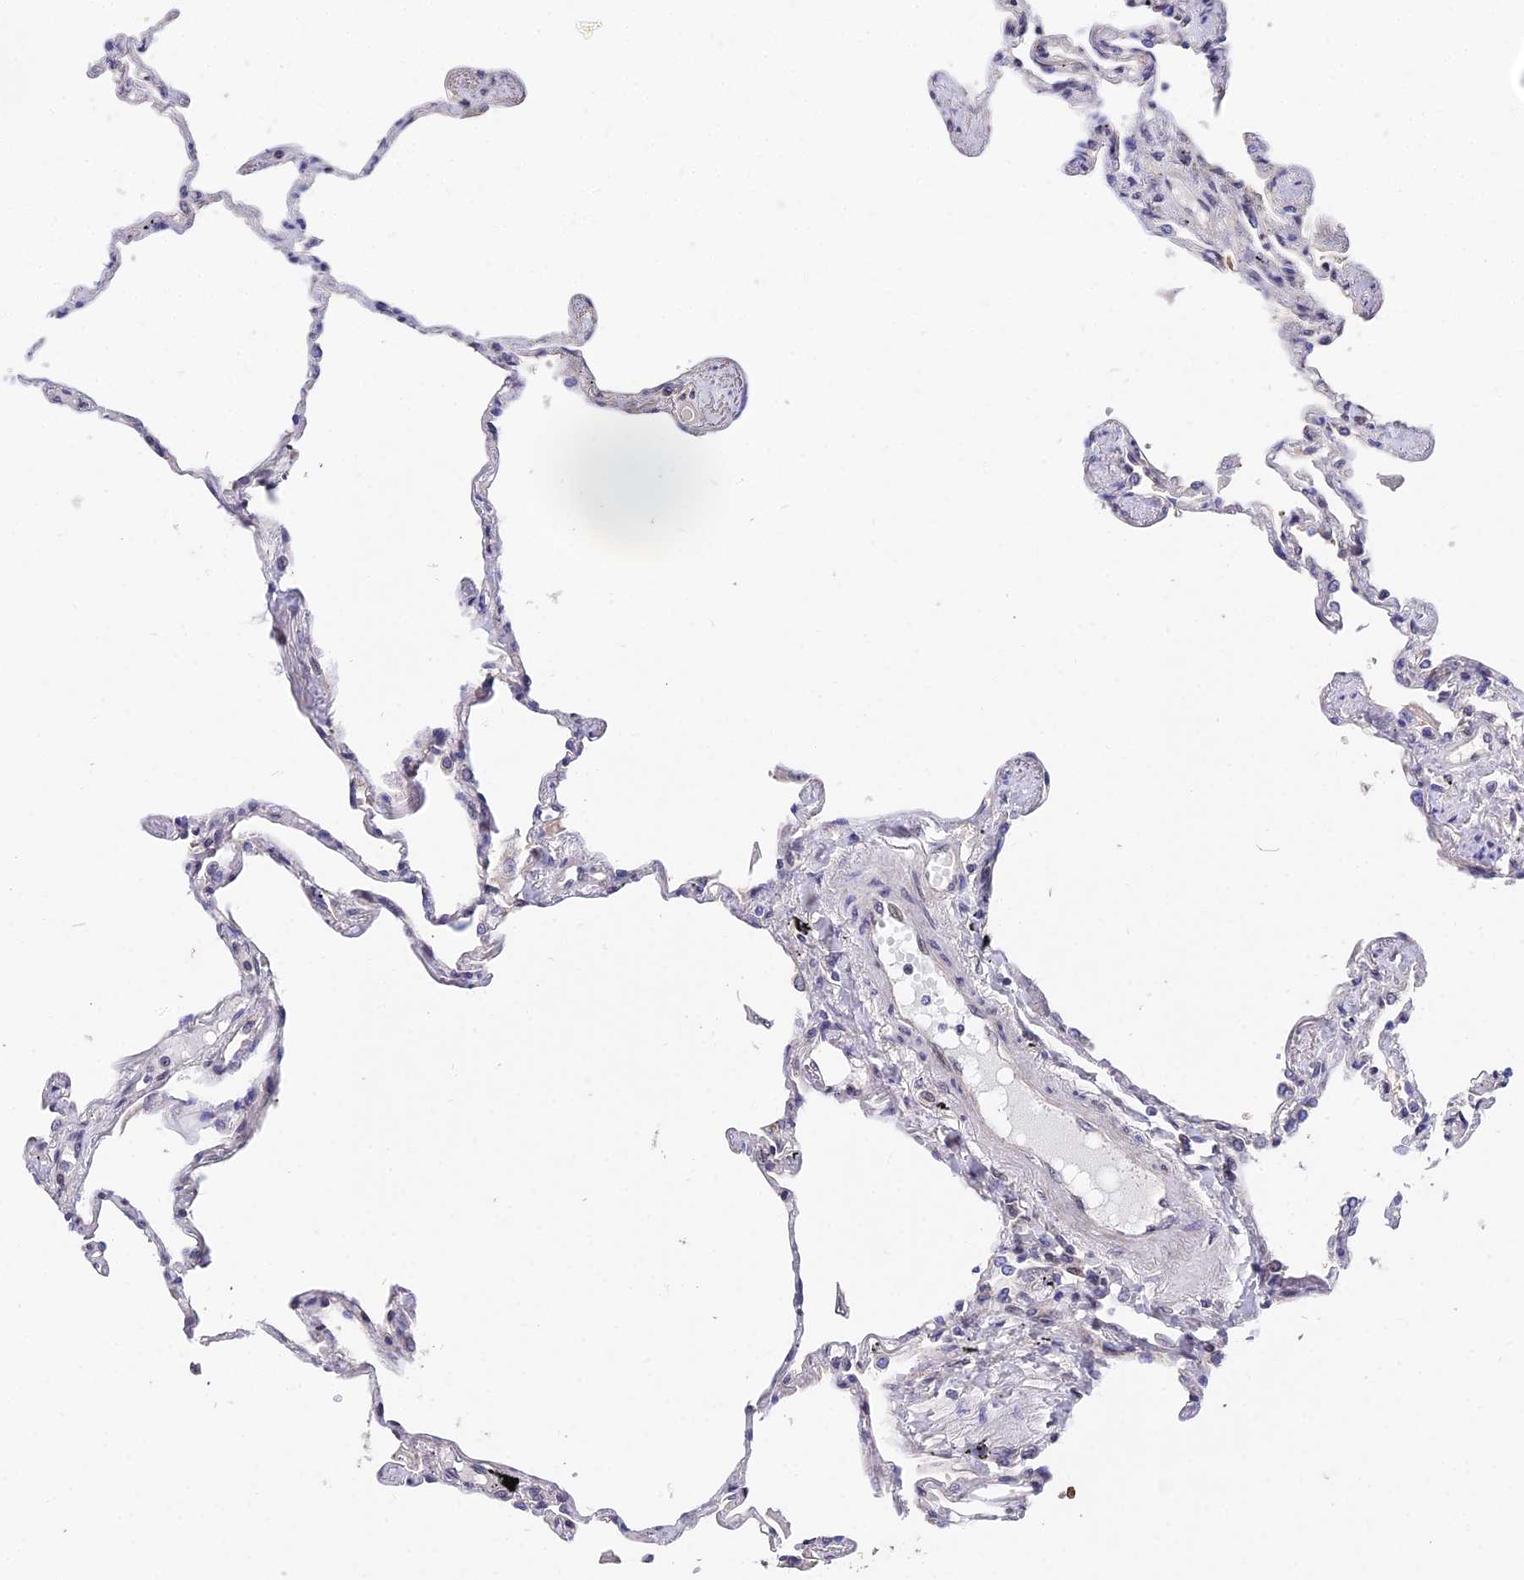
{"staining": {"intensity": "moderate", "quantity": "<25%", "location": "nuclear"}, "tissue": "lung", "cell_type": "Alveolar cells", "image_type": "normal", "snomed": [{"axis": "morphology", "description": "Normal tissue, NOS"}, {"axis": "topography", "description": "Lung"}], "caption": "Alveolar cells reveal low levels of moderate nuclear positivity in about <25% of cells in benign lung. (brown staining indicates protein expression, while blue staining denotes nuclei).", "gene": "INPP4A", "patient": {"sex": "female", "age": 67}}